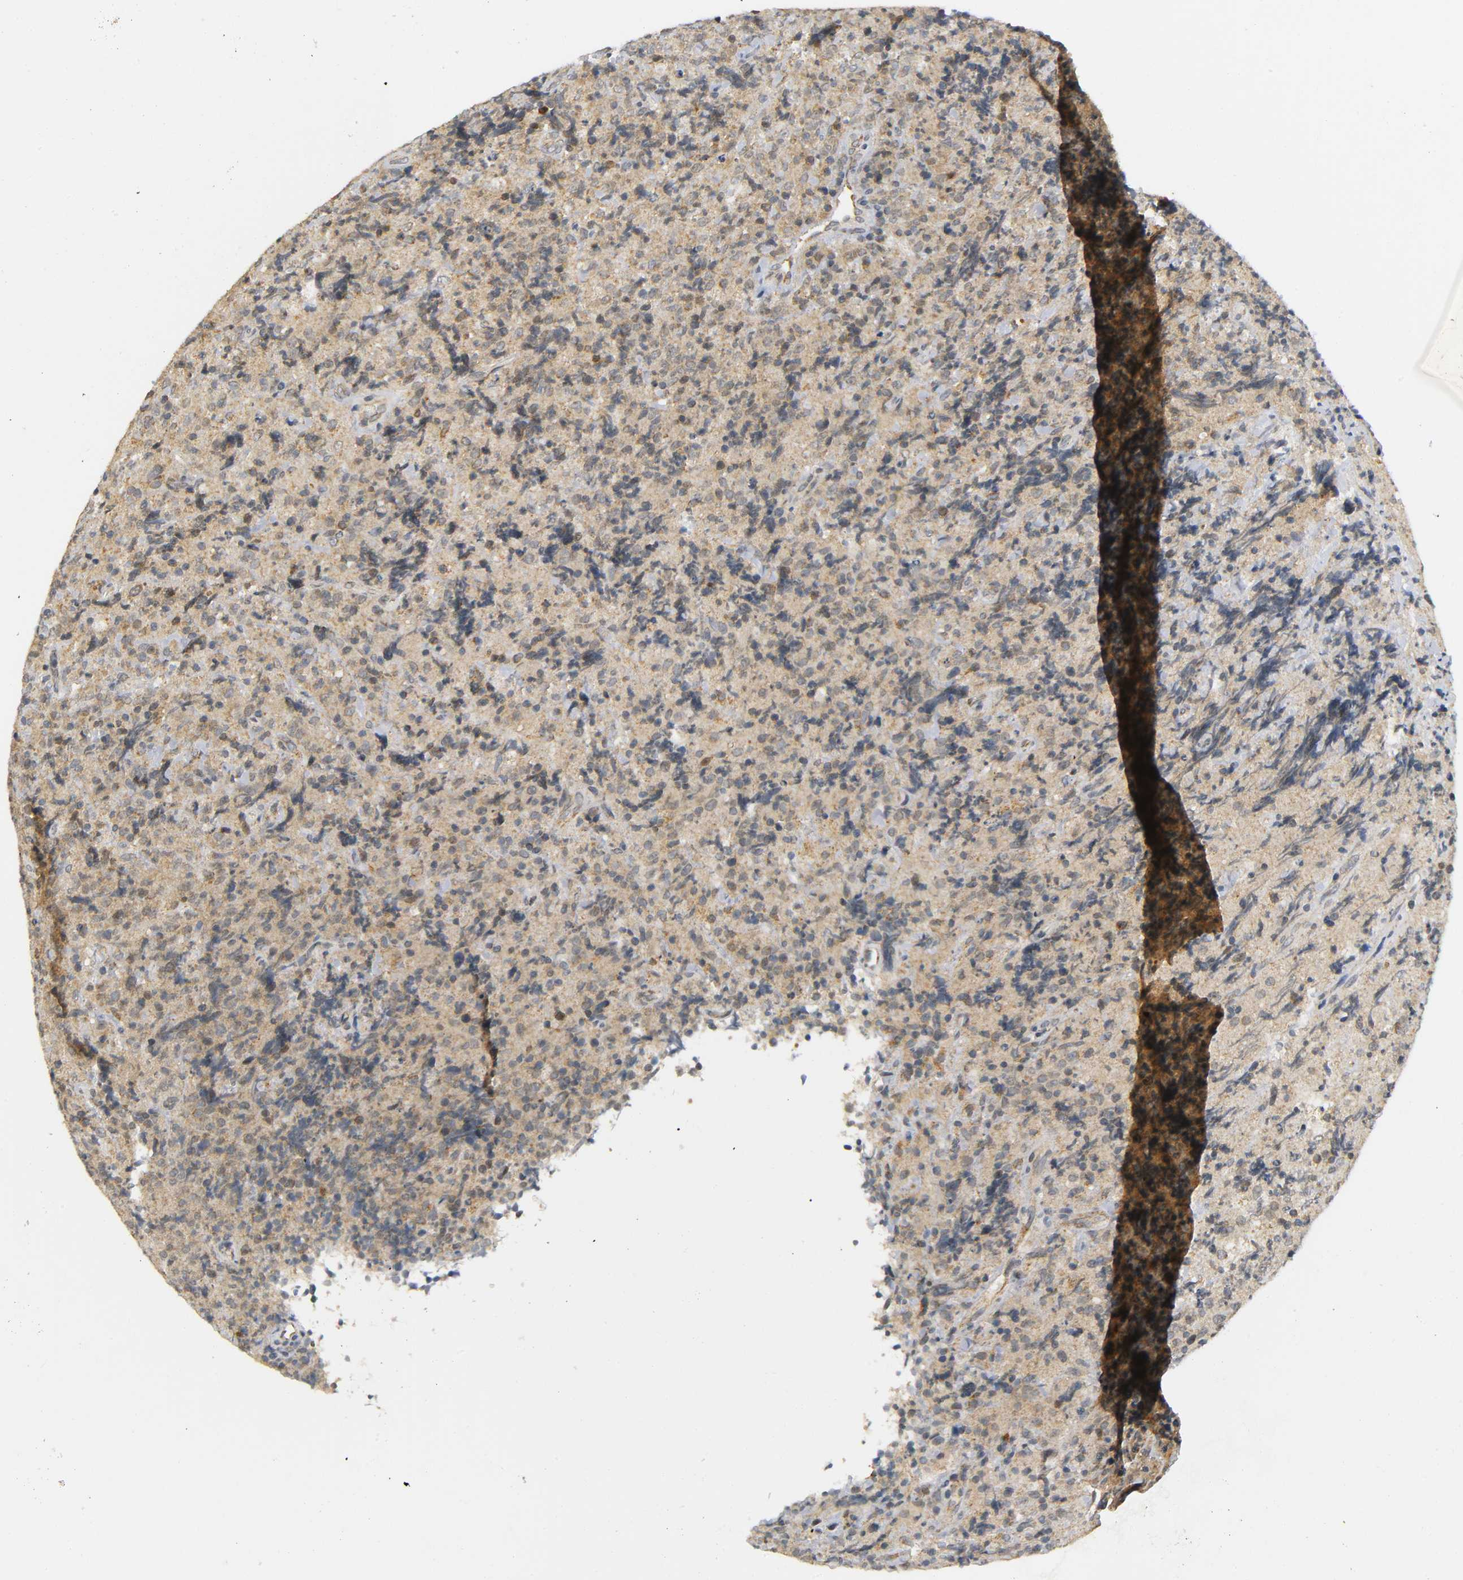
{"staining": {"intensity": "weak", "quantity": ">75%", "location": "cytoplasmic/membranous"}, "tissue": "lymphoma", "cell_type": "Tumor cells", "image_type": "cancer", "snomed": [{"axis": "morphology", "description": "Malignant lymphoma, non-Hodgkin's type, High grade"}, {"axis": "topography", "description": "Tonsil"}], "caption": "Lymphoma tissue exhibits weak cytoplasmic/membranous expression in about >75% of tumor cells The staining is performed using DAB (3,3'-diaminobenzidine) brown chromogen to label protein expression. The nuclei are counter-stained blue using hematoxylin.", "gene": "NRP1", "patient": {"sex": "female", "age": 36}}